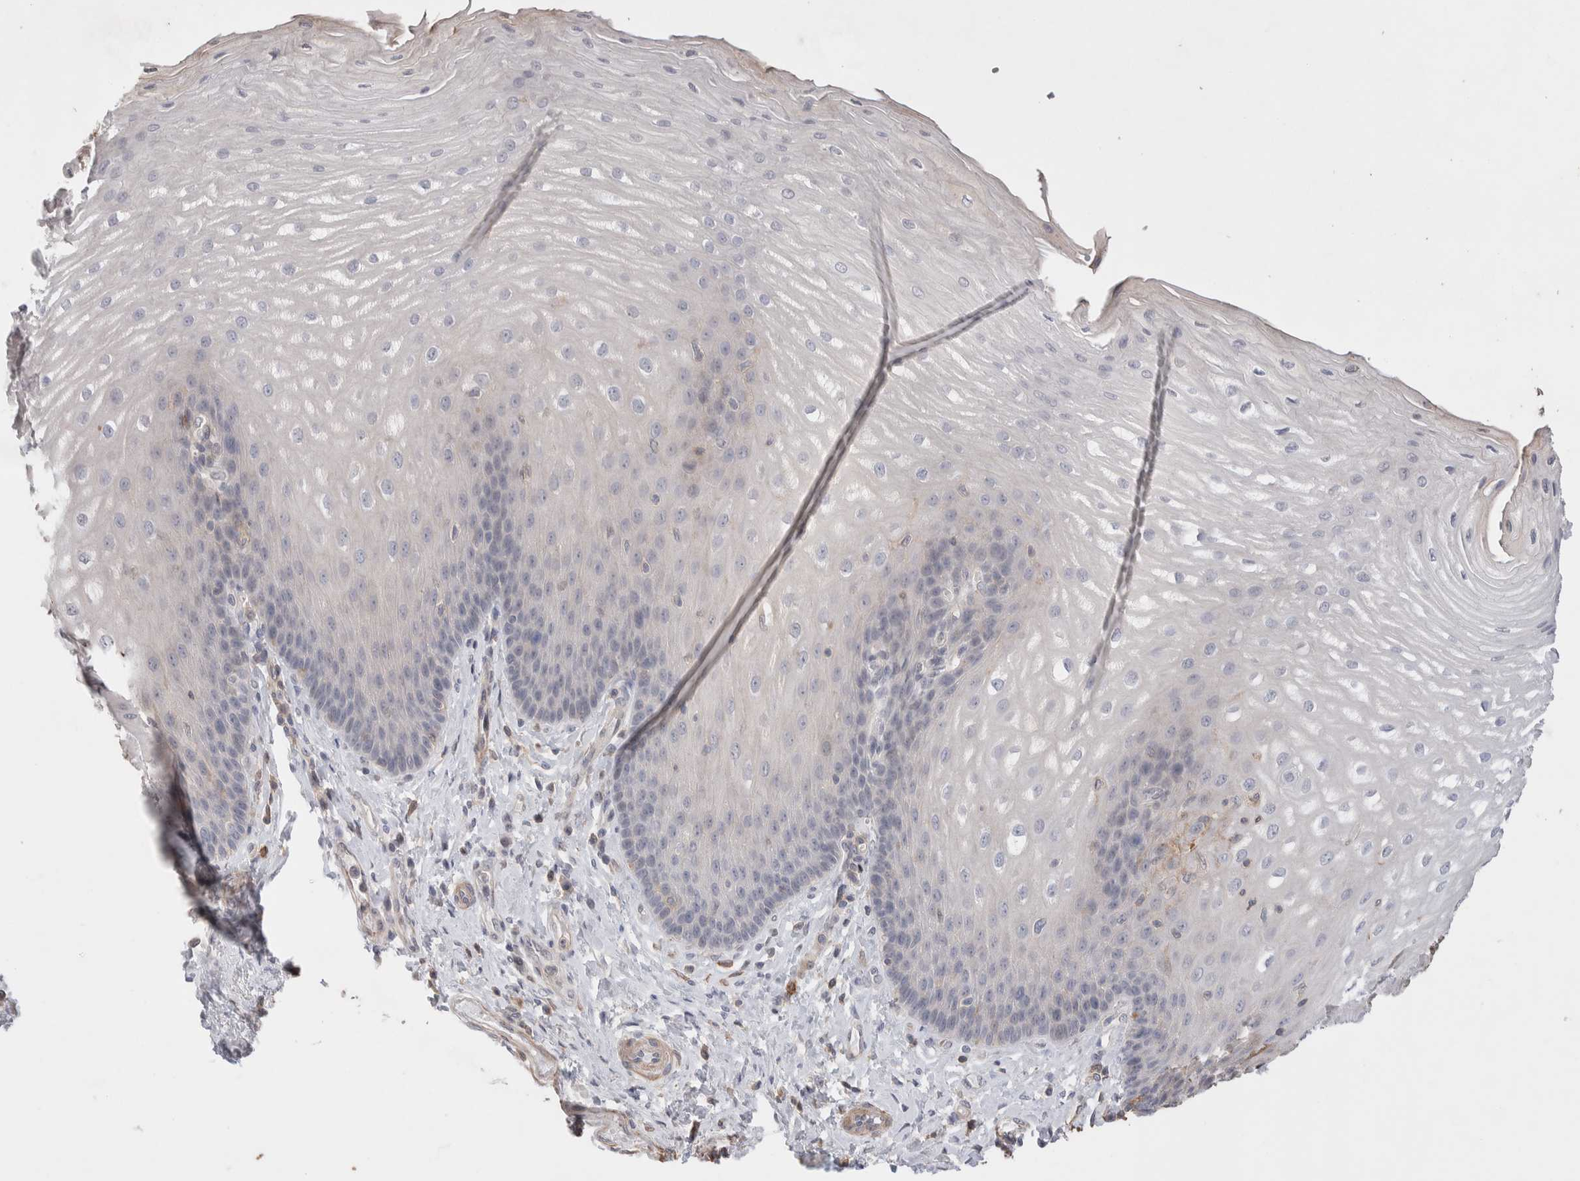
{"staining": {"intensity": "moderate", "quantity": "<25%", "location": "cytoplasmic/membranous"}, "tissue": "esophagus", "cell_type": "Squamous epithelial cells", "image_type": "normal", "snomed": [{"axis": "morphology", "description": "Normal tissue, NOS"}, {"axis": "topography", "description": "Esophagus"}], "caption": "IHC (DAB) staining of unremarkable esophagus shows moderate cytoplasmic/membranous protein positivity in approximately <25% of squamous epithelial cells. (Brightfield microscopy of DAB IHC at high magnification).", "gene": "ZNF704", "patient": {"sex": "male", "age": 54}}